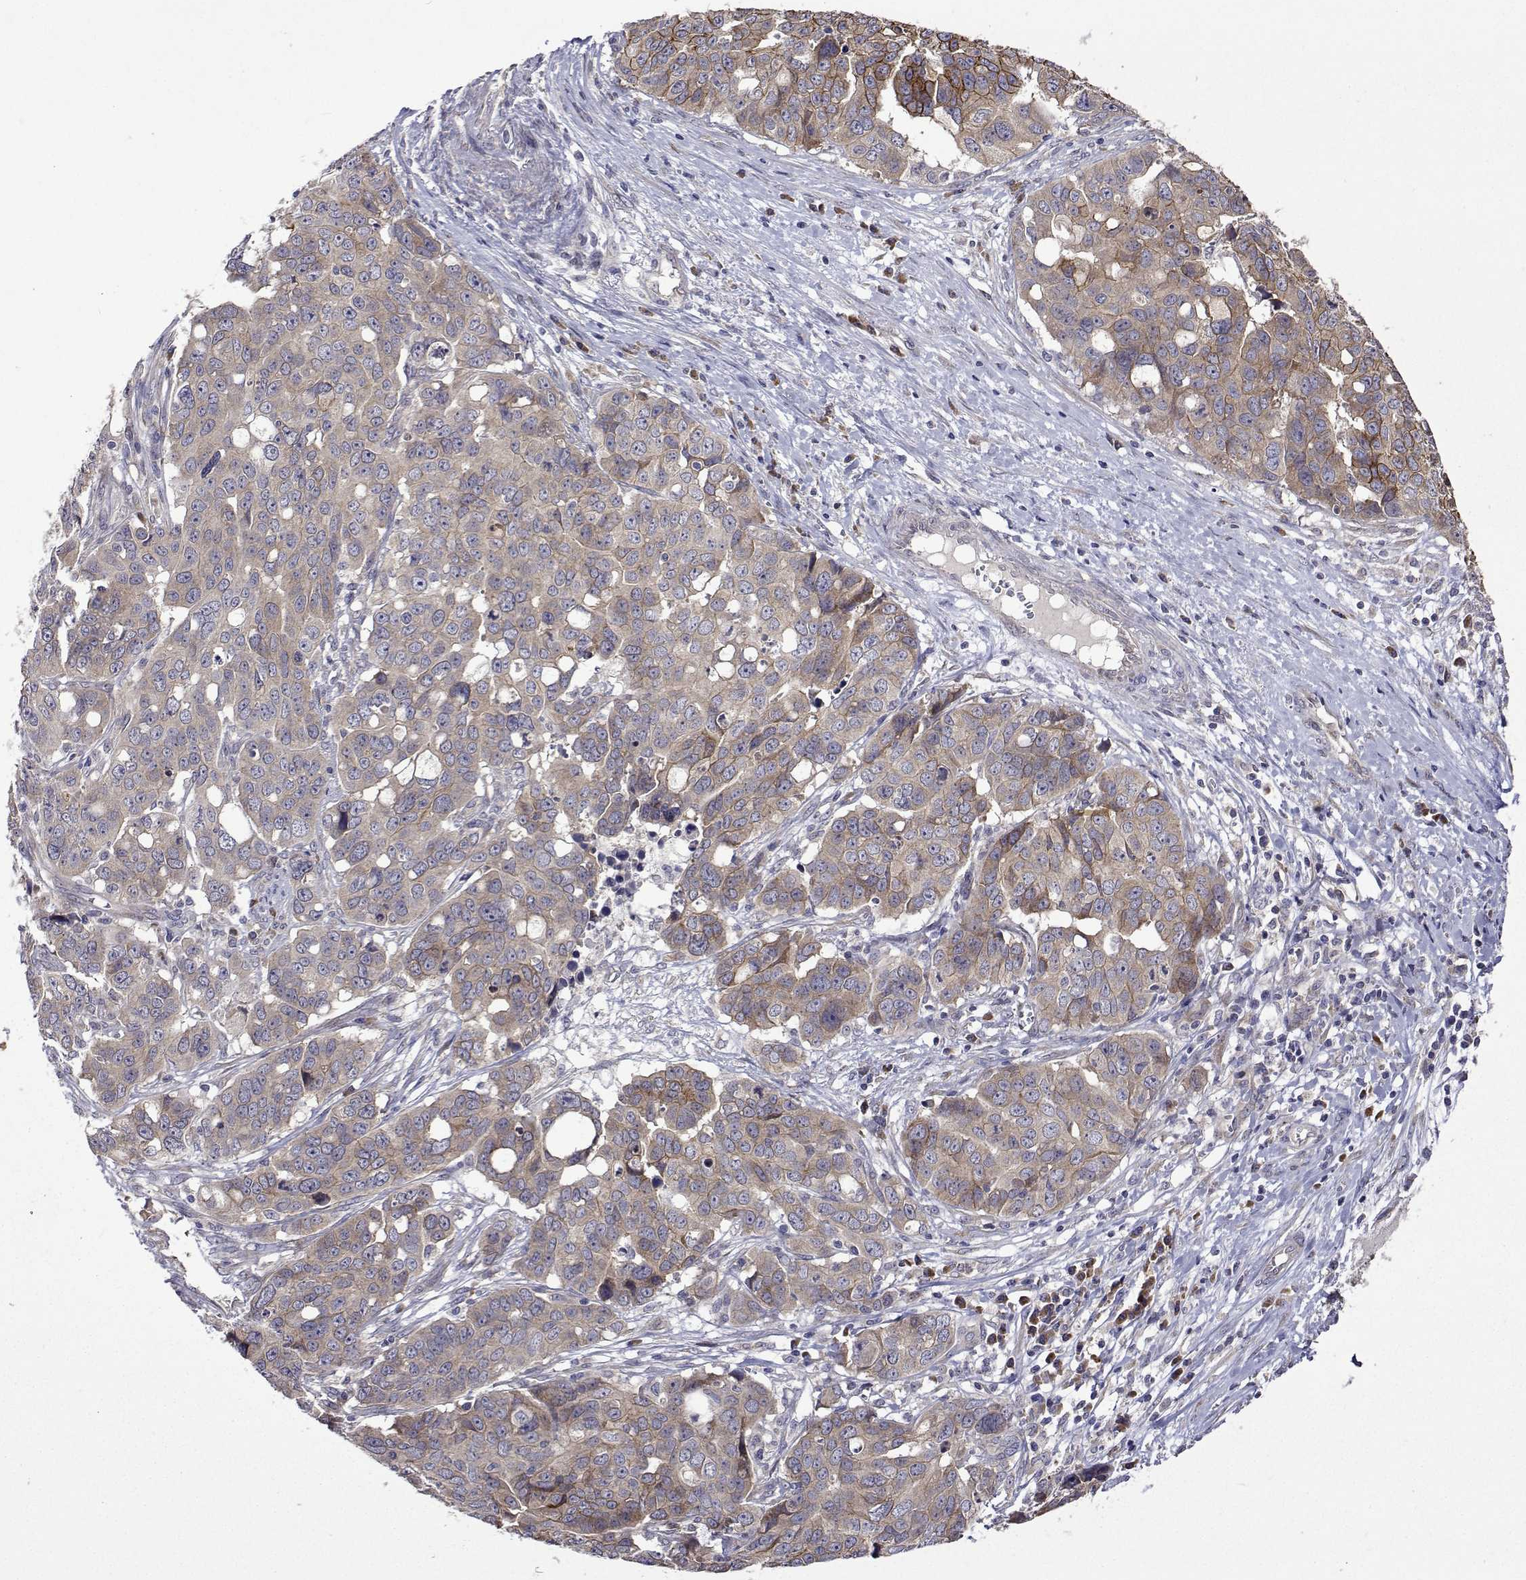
{"staining": {"intensity": "weak", "quantity": "<25%", "location": "cytoplasmic/membranous"}, "tissue": "ovarian cancer", "cell_type": "Tumor cells", "image_type": "cancer", "snomed": [{"axis": "morphology", "description": "Carcinoma, endometroid"}, {"axis": "topography", "description": "Ovary"}], "caption": "This image is of ovarian endometroid carcinoma stained with immunohistochemistry (IHC) to label a protein in brown with the nuclei are counter-stained blue. There is no staining in tumor cells.", "gene": "TARBP2", "patient": {"sex": "female", "age": 78}}